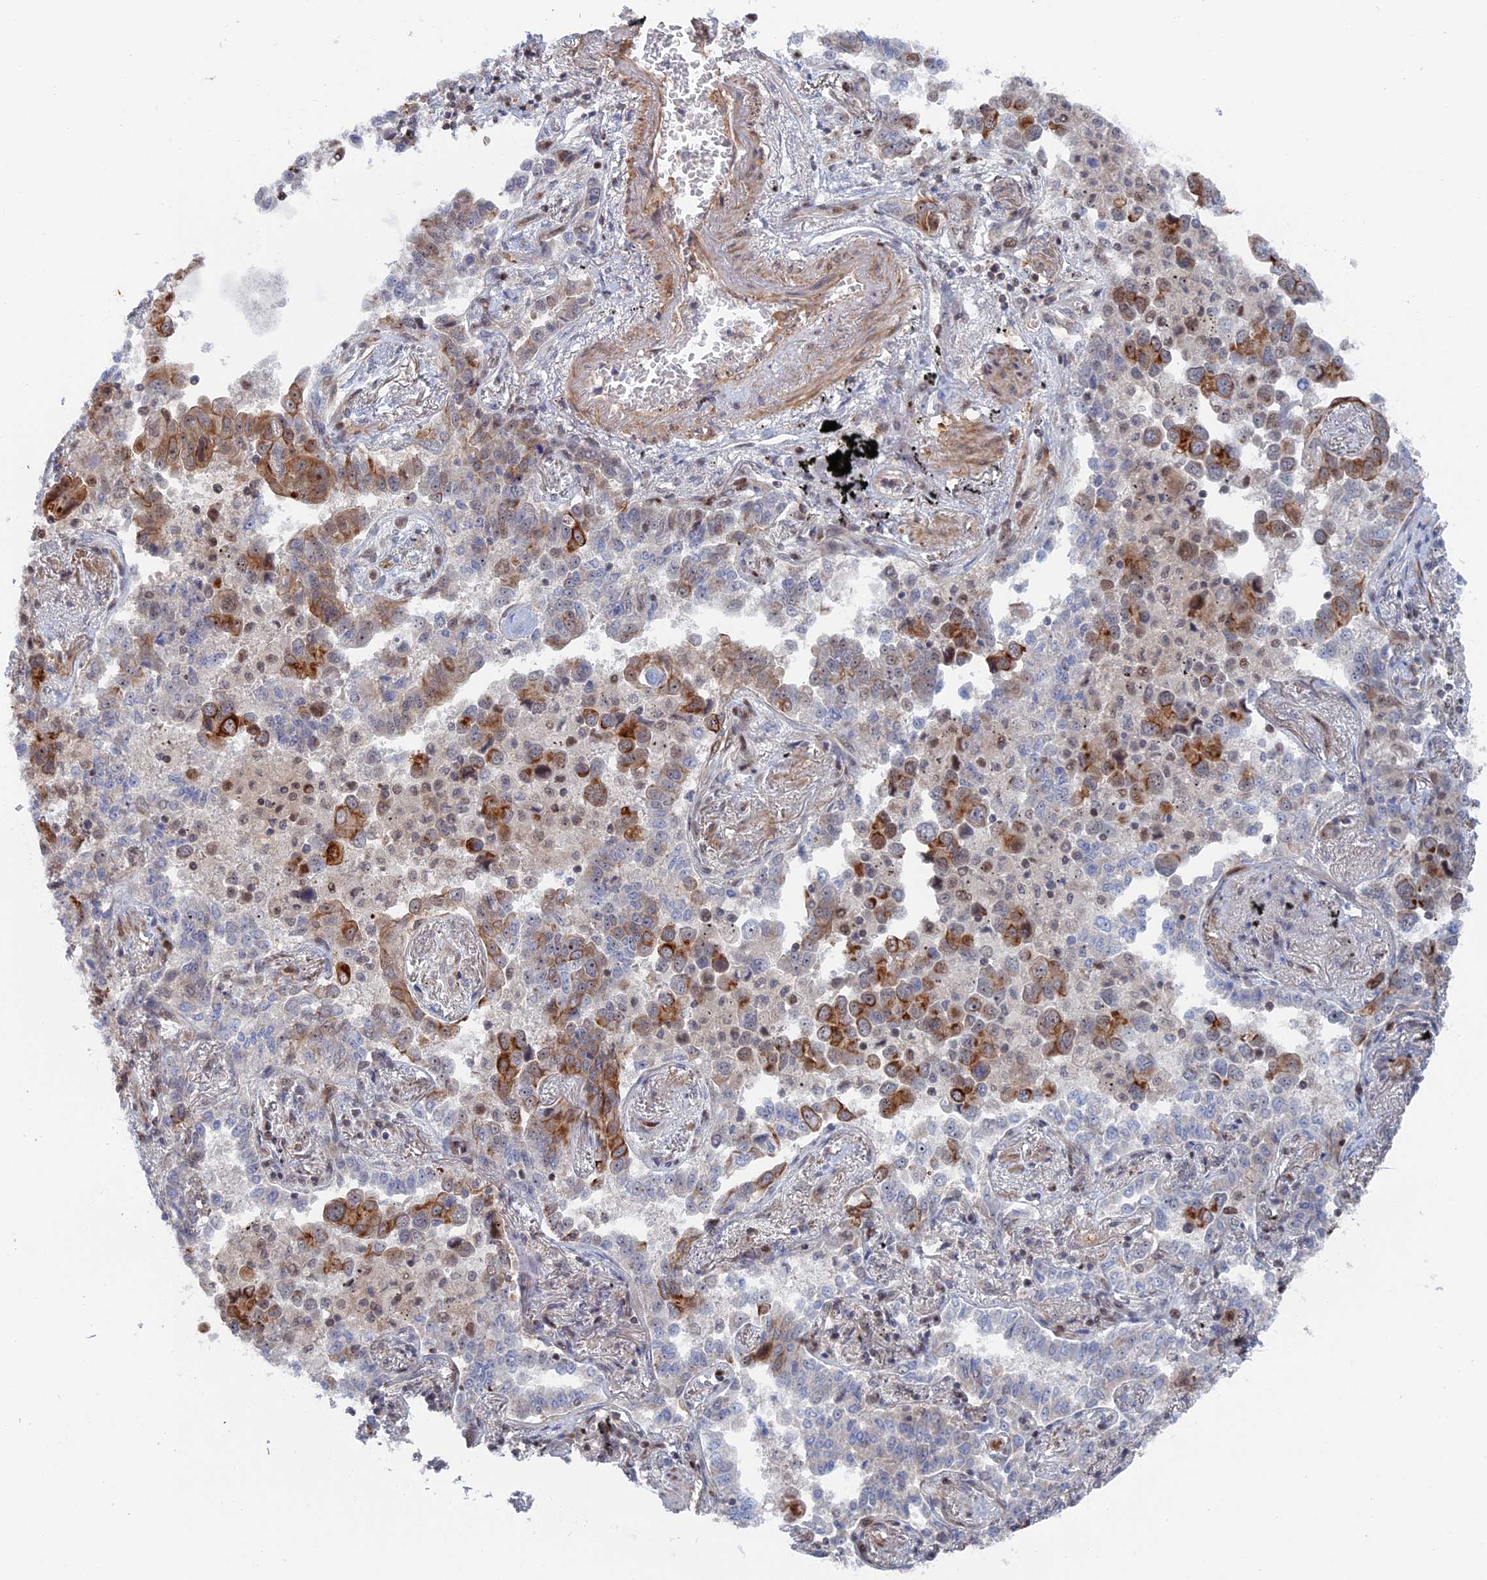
{"staining": {"intensity": "strong", "quantity": "<25%", "location": "cytoplasmic/membranous"}, "tissue": "lung cancer", "cell_type": "Tumor cells", "image_type": "cancer", "snomed": [{"axis": "morphology", "description": "Adenocarcinoma, NOS"}, {"axis": "topography", "description": "Lung"}], "caption": "High-power microscopy captured an IHC image of lung cancer (adenocarcinoma), revealing strong cytoplasmic/membranous positivity in about <25% of tumor cells. (DAB (3,3'-diaminobenzidine) = brown stain, brightfield microscopy at high magnification).", "gene": "IL7", "patient": {"sex": "male", "age": 67}}